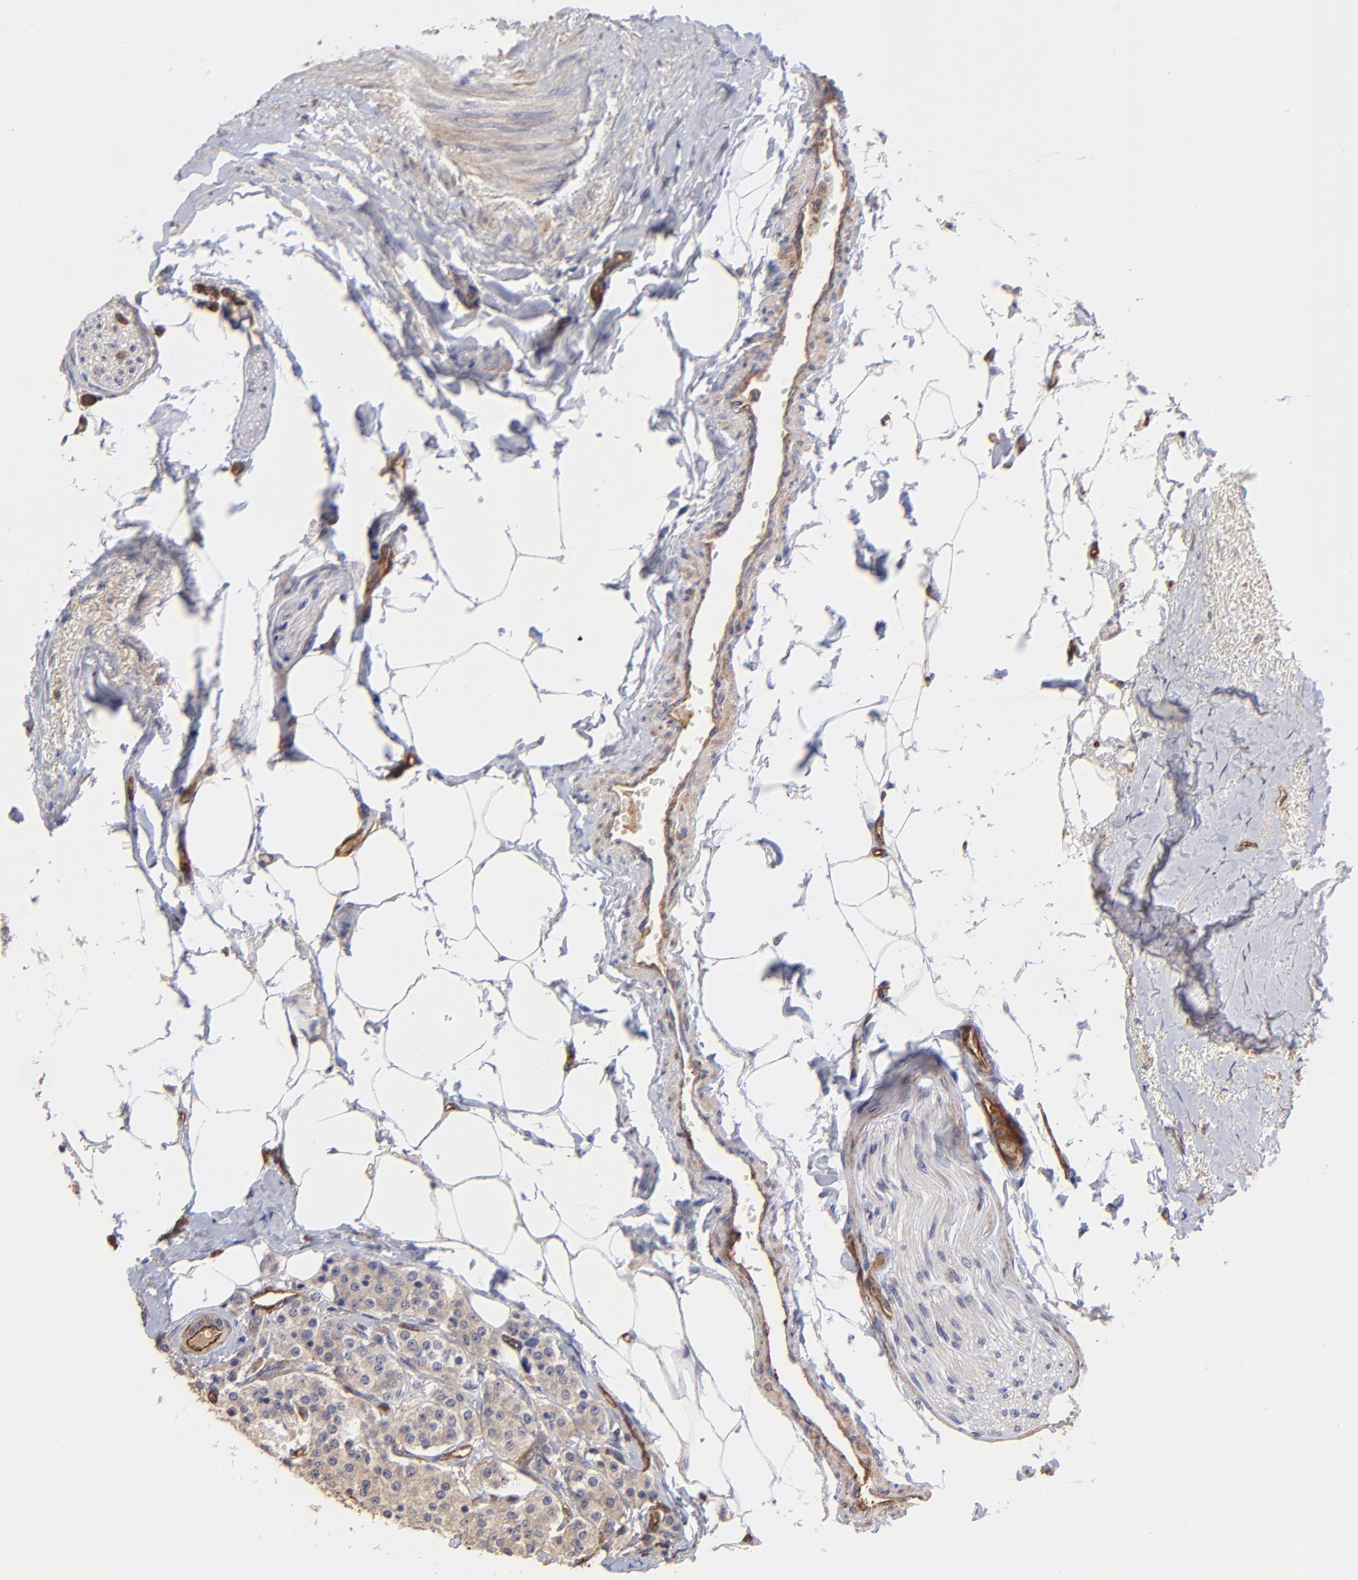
{"staining": {"intensity": "weak", "quantity": ">75%", "location": "cytoplasmic/membranous"}, "tissue": "carcinoid", "cell_type": "Tumor cells", "image_type": "cancer", "snomed": [{"axis": "morphology", "description": "Carcinoid, malignant, NOS"}, {"axis": "topography", "description": "Colon"}], "caption": "Approximately >75% of tumor cells in human carcinoid exhibit weak cytoplasmic/membranous protein expression as visualized by brown immunohistochemical staining.", "gene": "ASB7", "patient": {"sex": "female", "age": 61}}